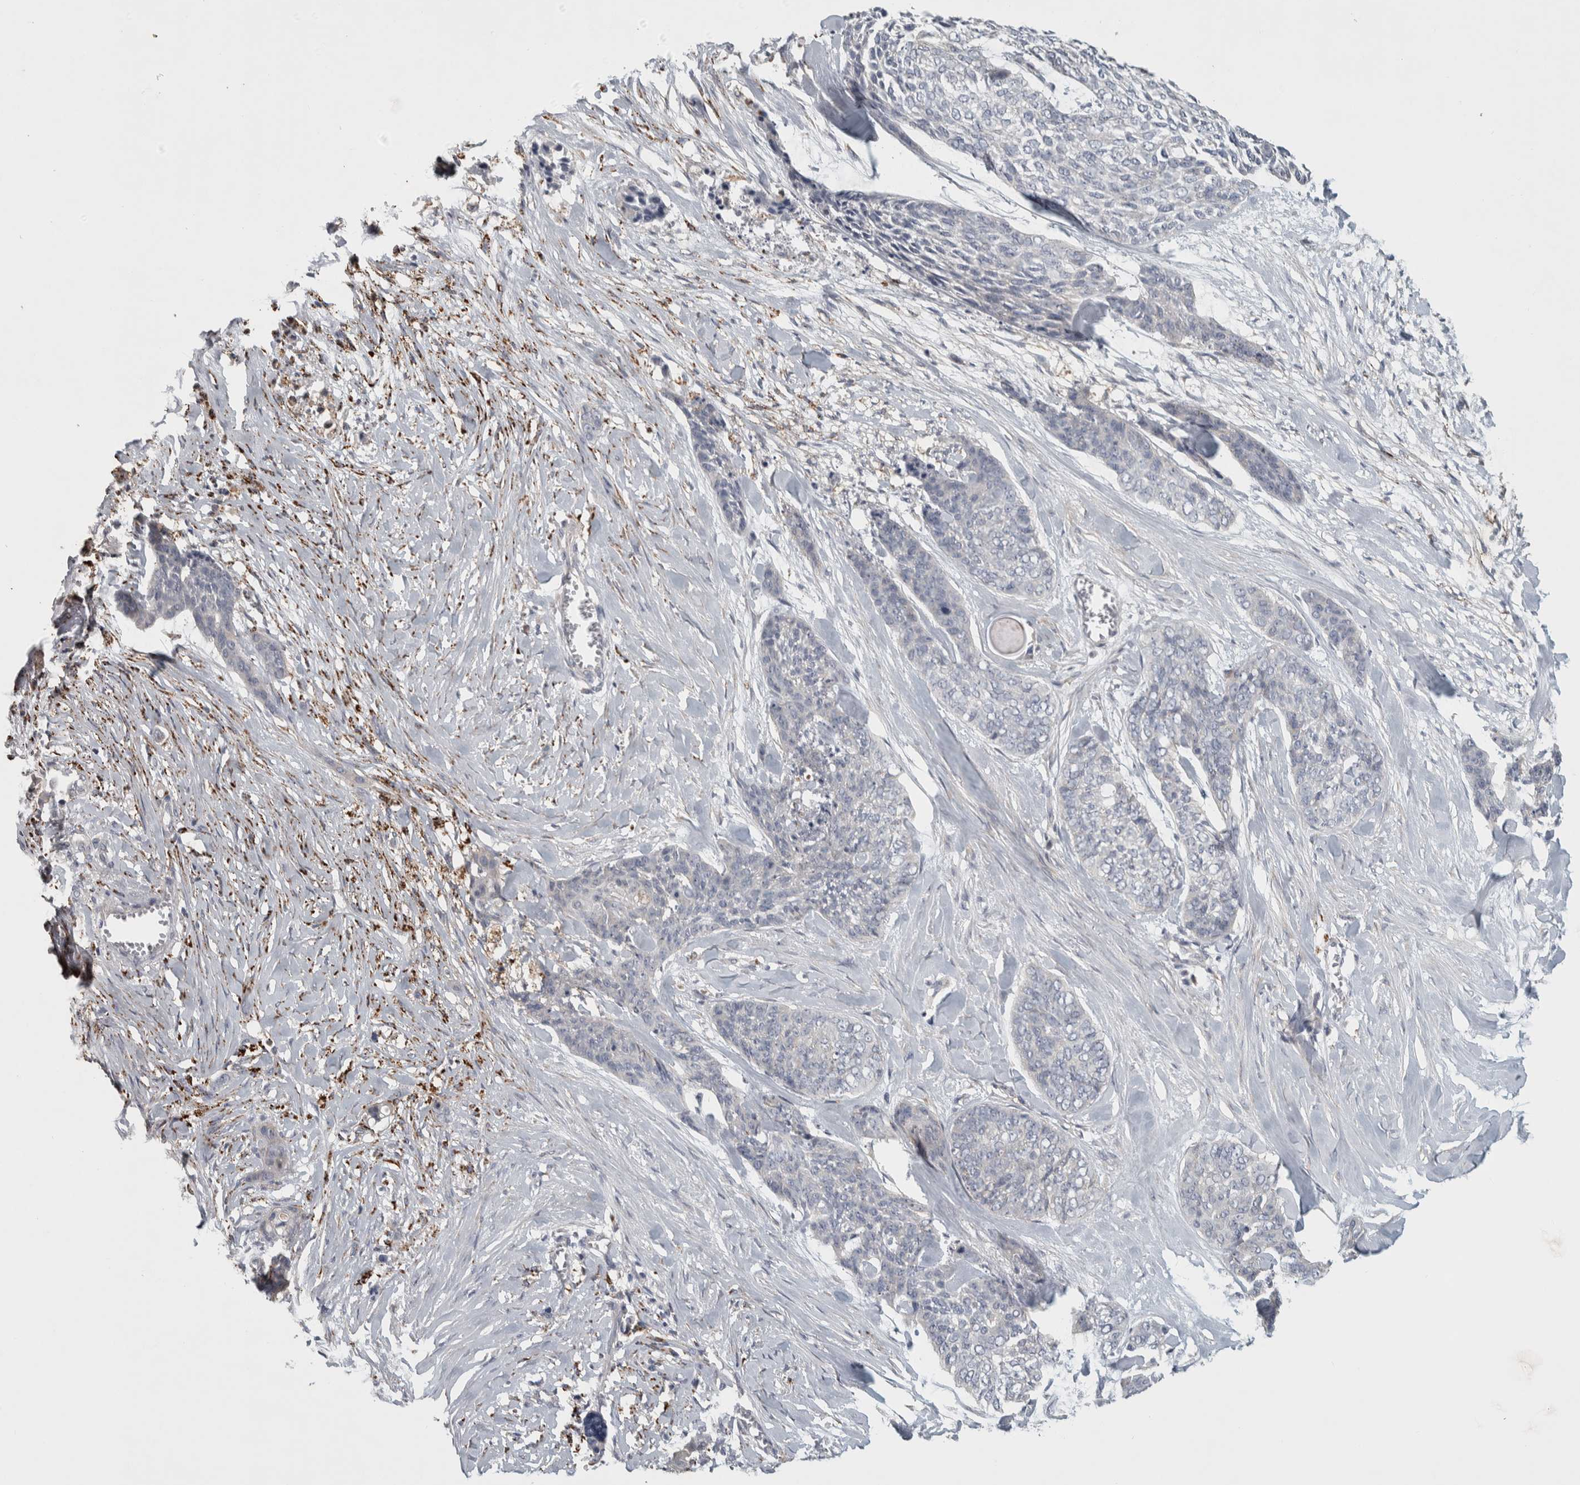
{"staining": {"intensity": "negative", "quantity": "none", "location": "none"}, "tissue": "skin cancer", "cell_type": "Tumor cells", "image_type": "cancer", "snomed": [{"axis": "morphology", "description": "Basal cell carcinoma"}, {"axis": "topography", "description": "Skin"}], "caption": "This is a image of immunohistochemistry (IHC) staining of skin cancer, which shows no staining in tumor cells. The staining is performed using DAB brown chromogen with nuclei counter-stained in using hematoxylin.", "gene": "FAM78A", "patient": {"sex": "female", "age": 64}}